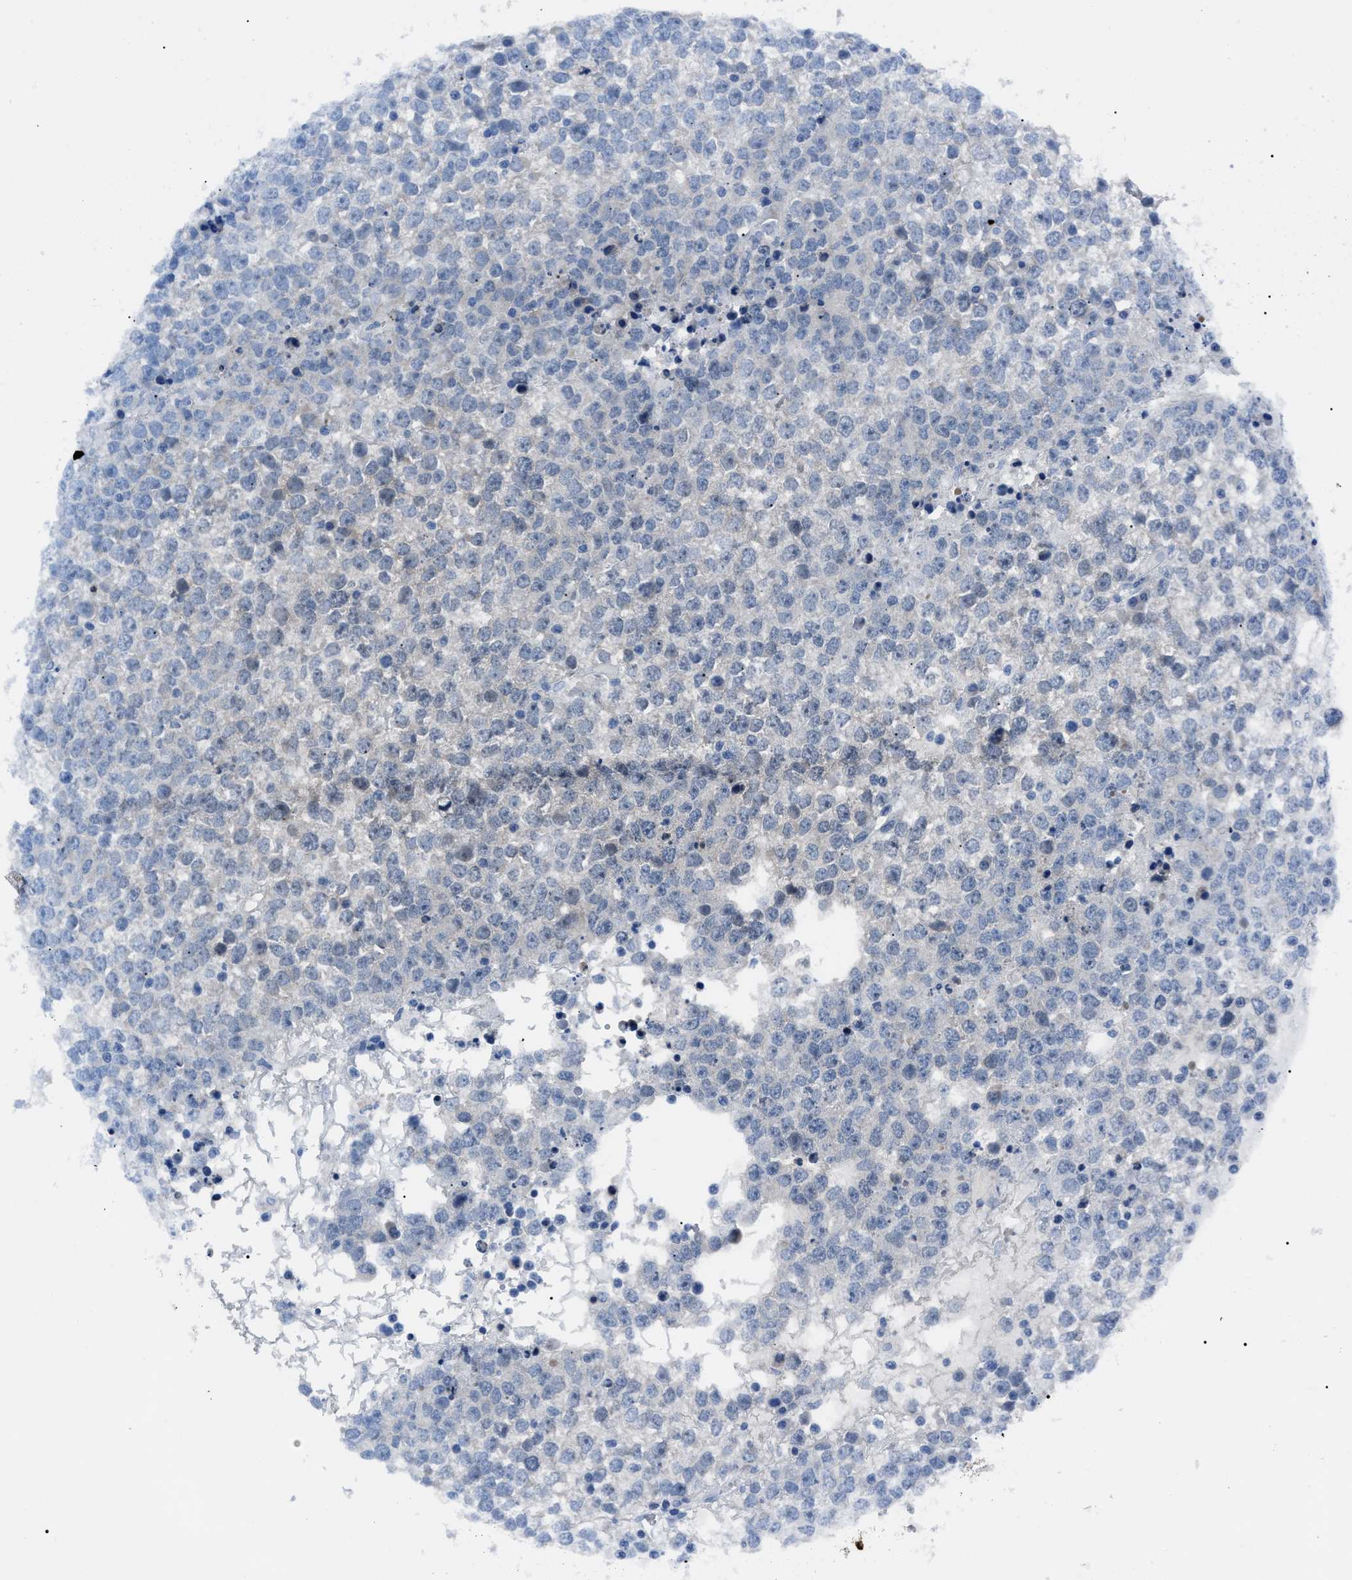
{"staining": {"intensity": "negative", "quantity": "none", "location": "none"}, "tissue": "testis cancer", "cell_type": "Tumor cells", "image_type": "cancer", "snomed": [{"axis": "morphology", "description": "Seminoma, NOS"}, {"axis": "topography", "description": "Testis"}], "caption": "Testis seminoma stained for a protein using immunohistochemistry shows no expression tumor cells.", "gene": "LRWD1", "patient": {"sex": "male", "age": 65}}